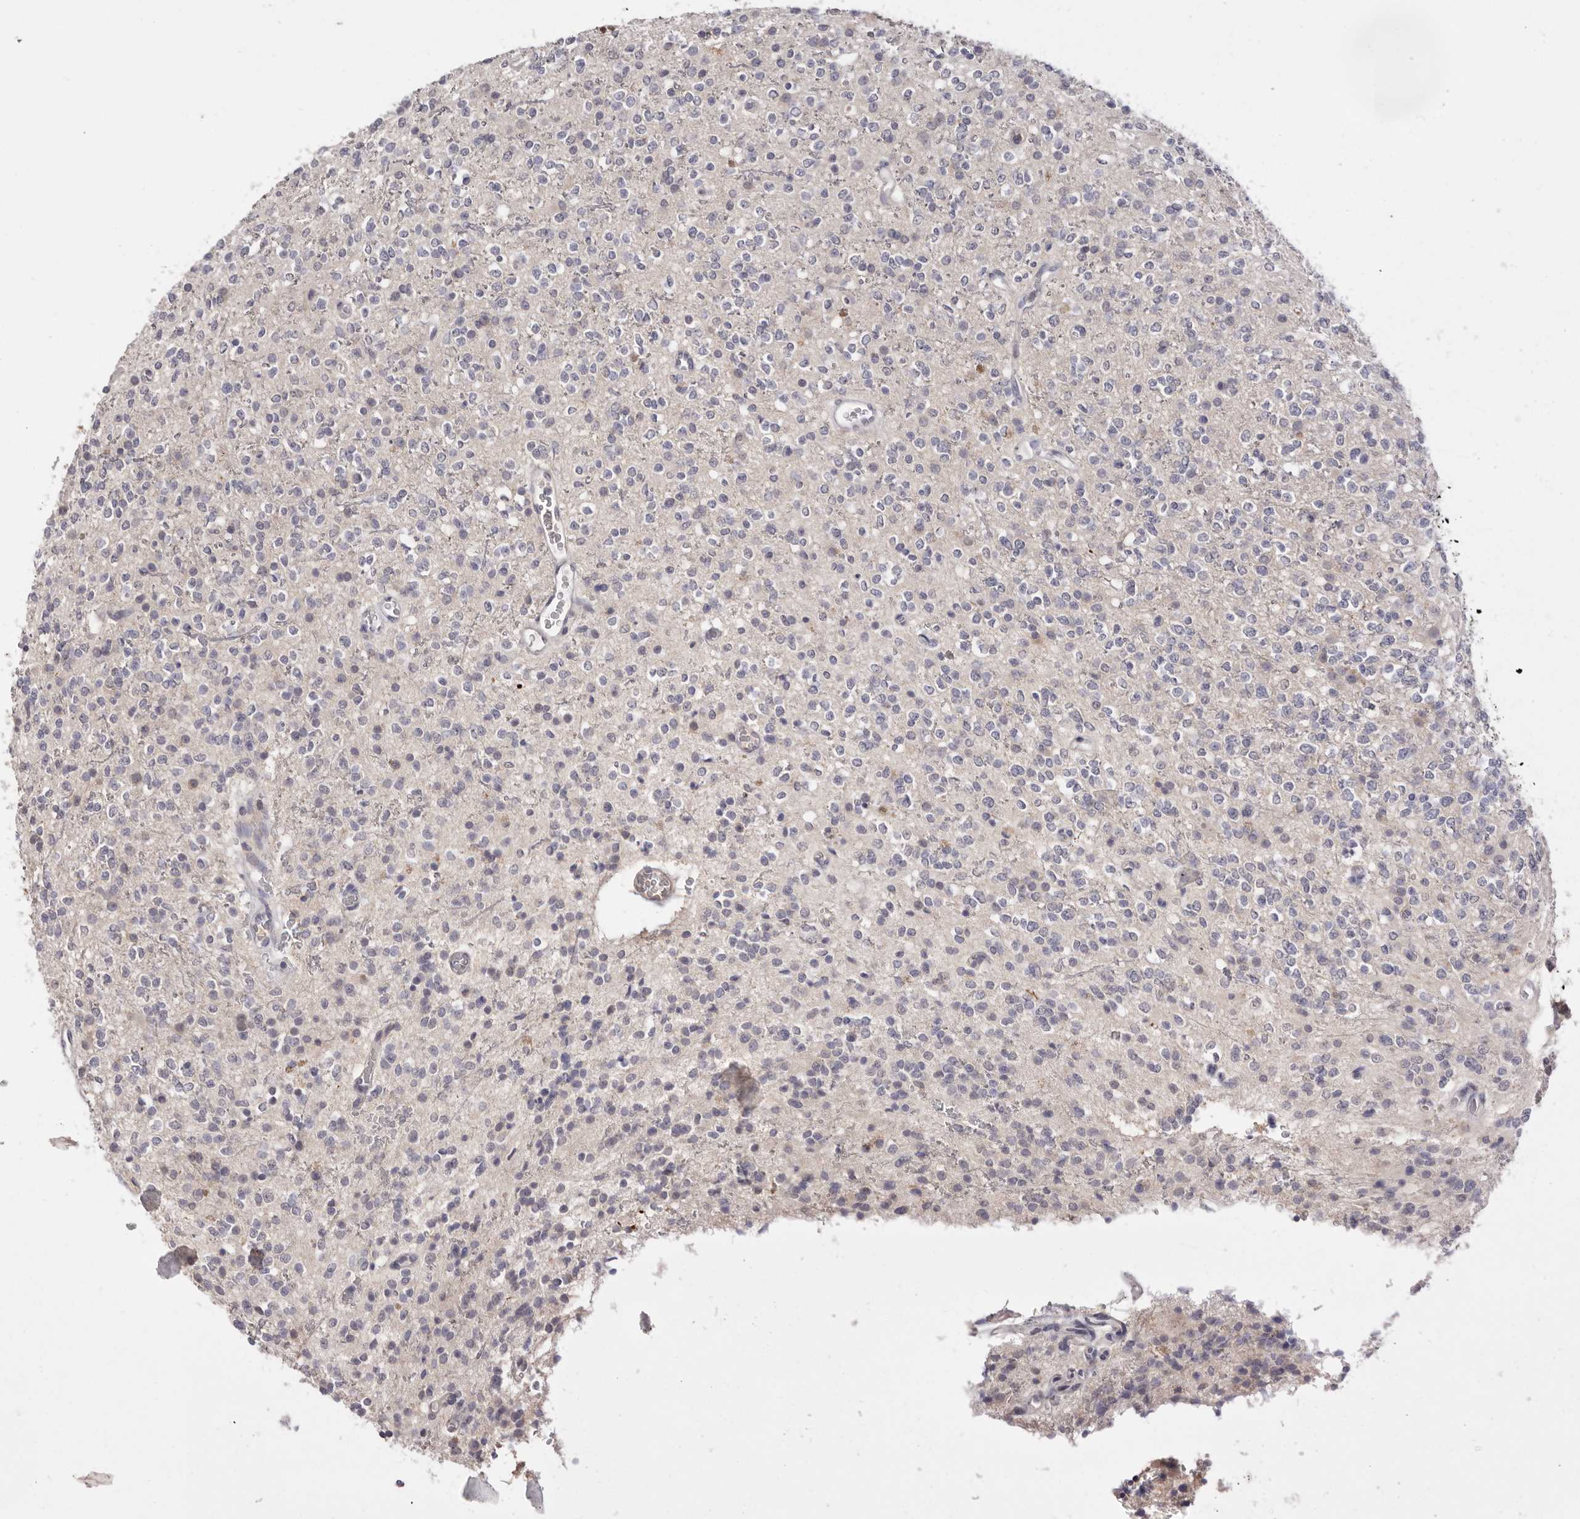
{"staining": {"intensity": "negative", "quantity": "none", "location": "none"}, "tissue": "glioma", "cell_type": "Tumor cells", "image_type": "cancer", "snomed": [{"axis": "morphology", "description": "Glioma, malignant, High grade"}, {"axis": "topography", "description": "Brain"}], "caption": "Malignant high-grade glioma stained for a protein using immunohistochemistry reveals no positivity tumor cells.", "gene": "DOP1A", "patient": {"sex": "male", "age": 34}}